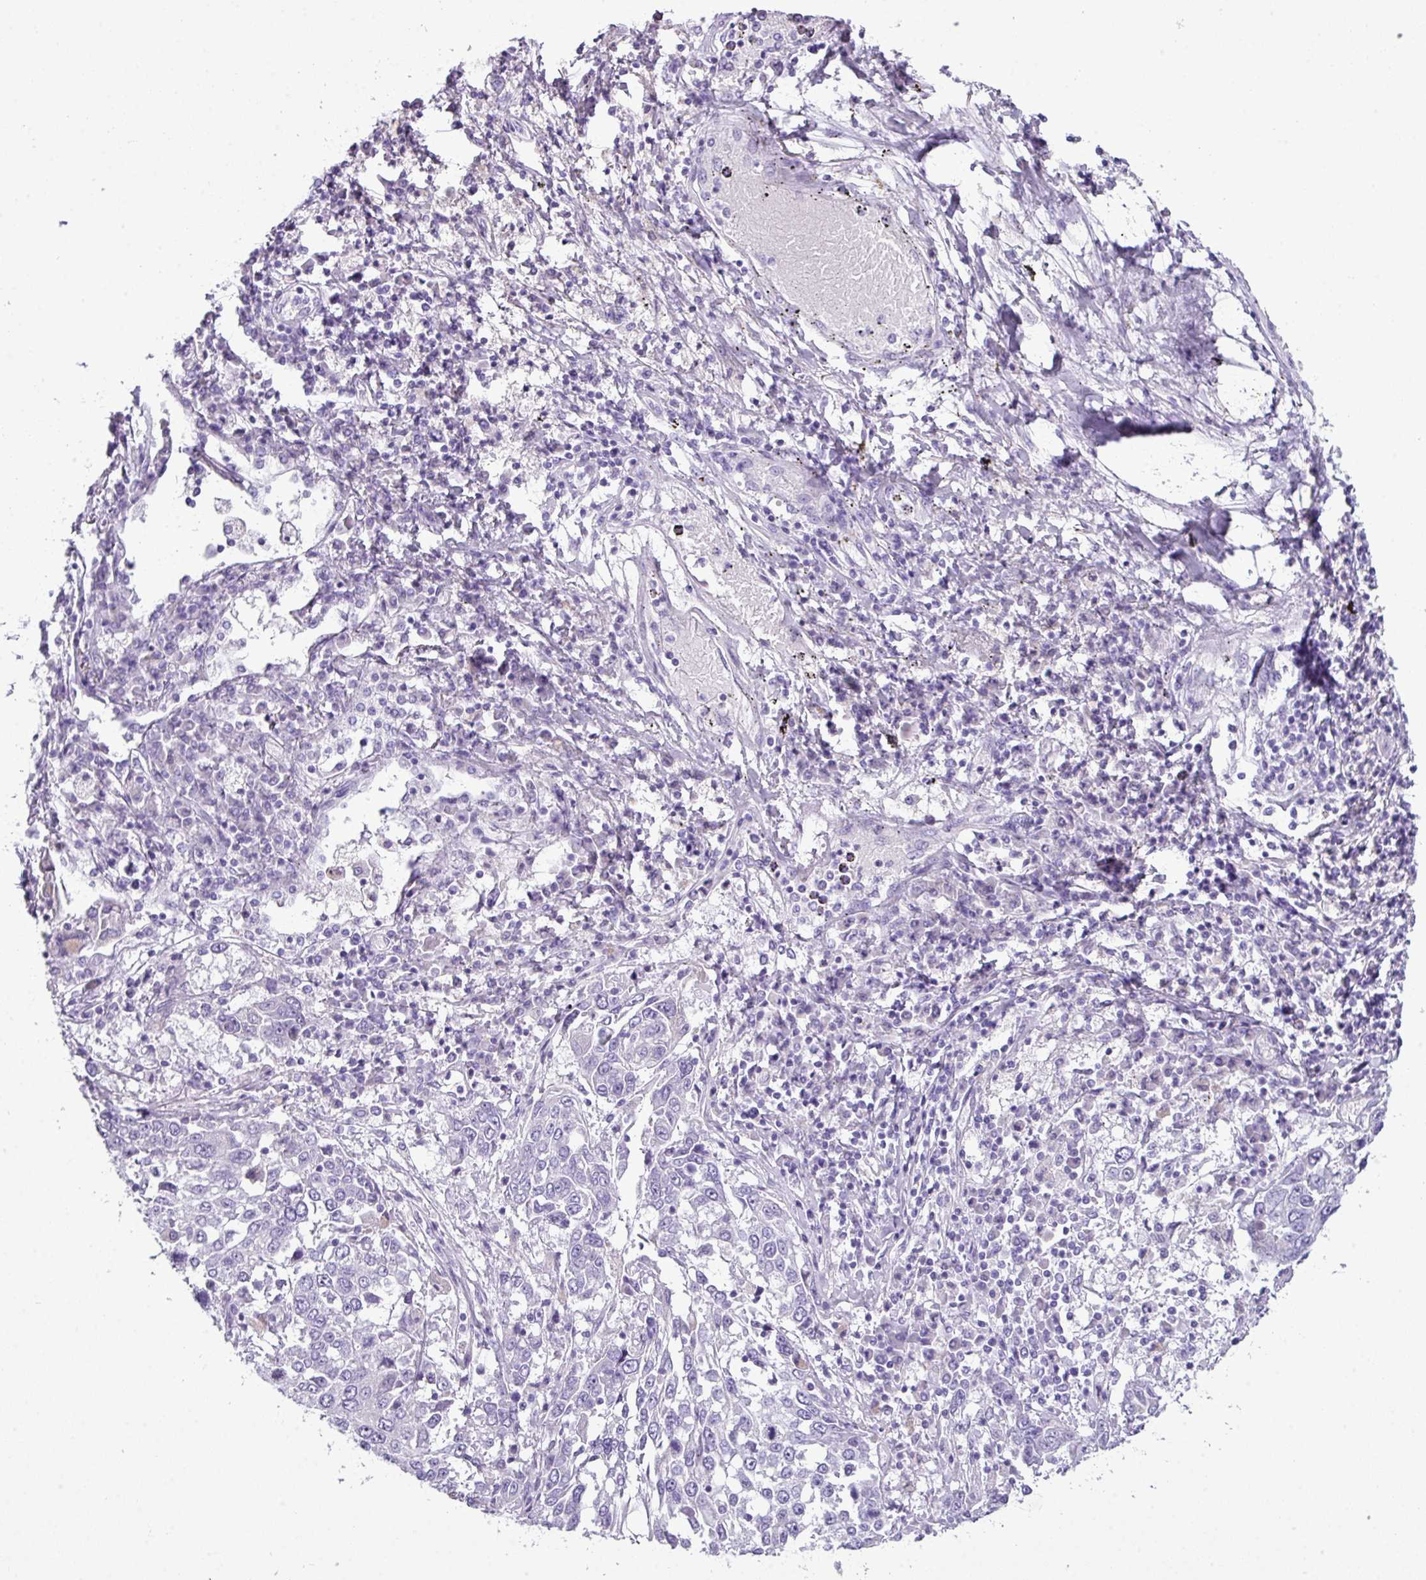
{"staining": {"intensity": "negative", "quantity": "none", "location": "none"}, "tissue": "lung cancer", "cell_type": "Tumor cells", "image_type": "cancer", "snomed": [{"axis": "morphology", "description": "Squamous cell carcinoma, NOS"}, {"axis": "topography", "description": "Lung"}], "caption": "An image of lung cancer stained for a protein shows no brown staining in tumor cells. (DAB immunohistochemistry with hematoxylin counter stain).", "gene": "AGO3", "patient": {"sex": "male", "age": 65}}